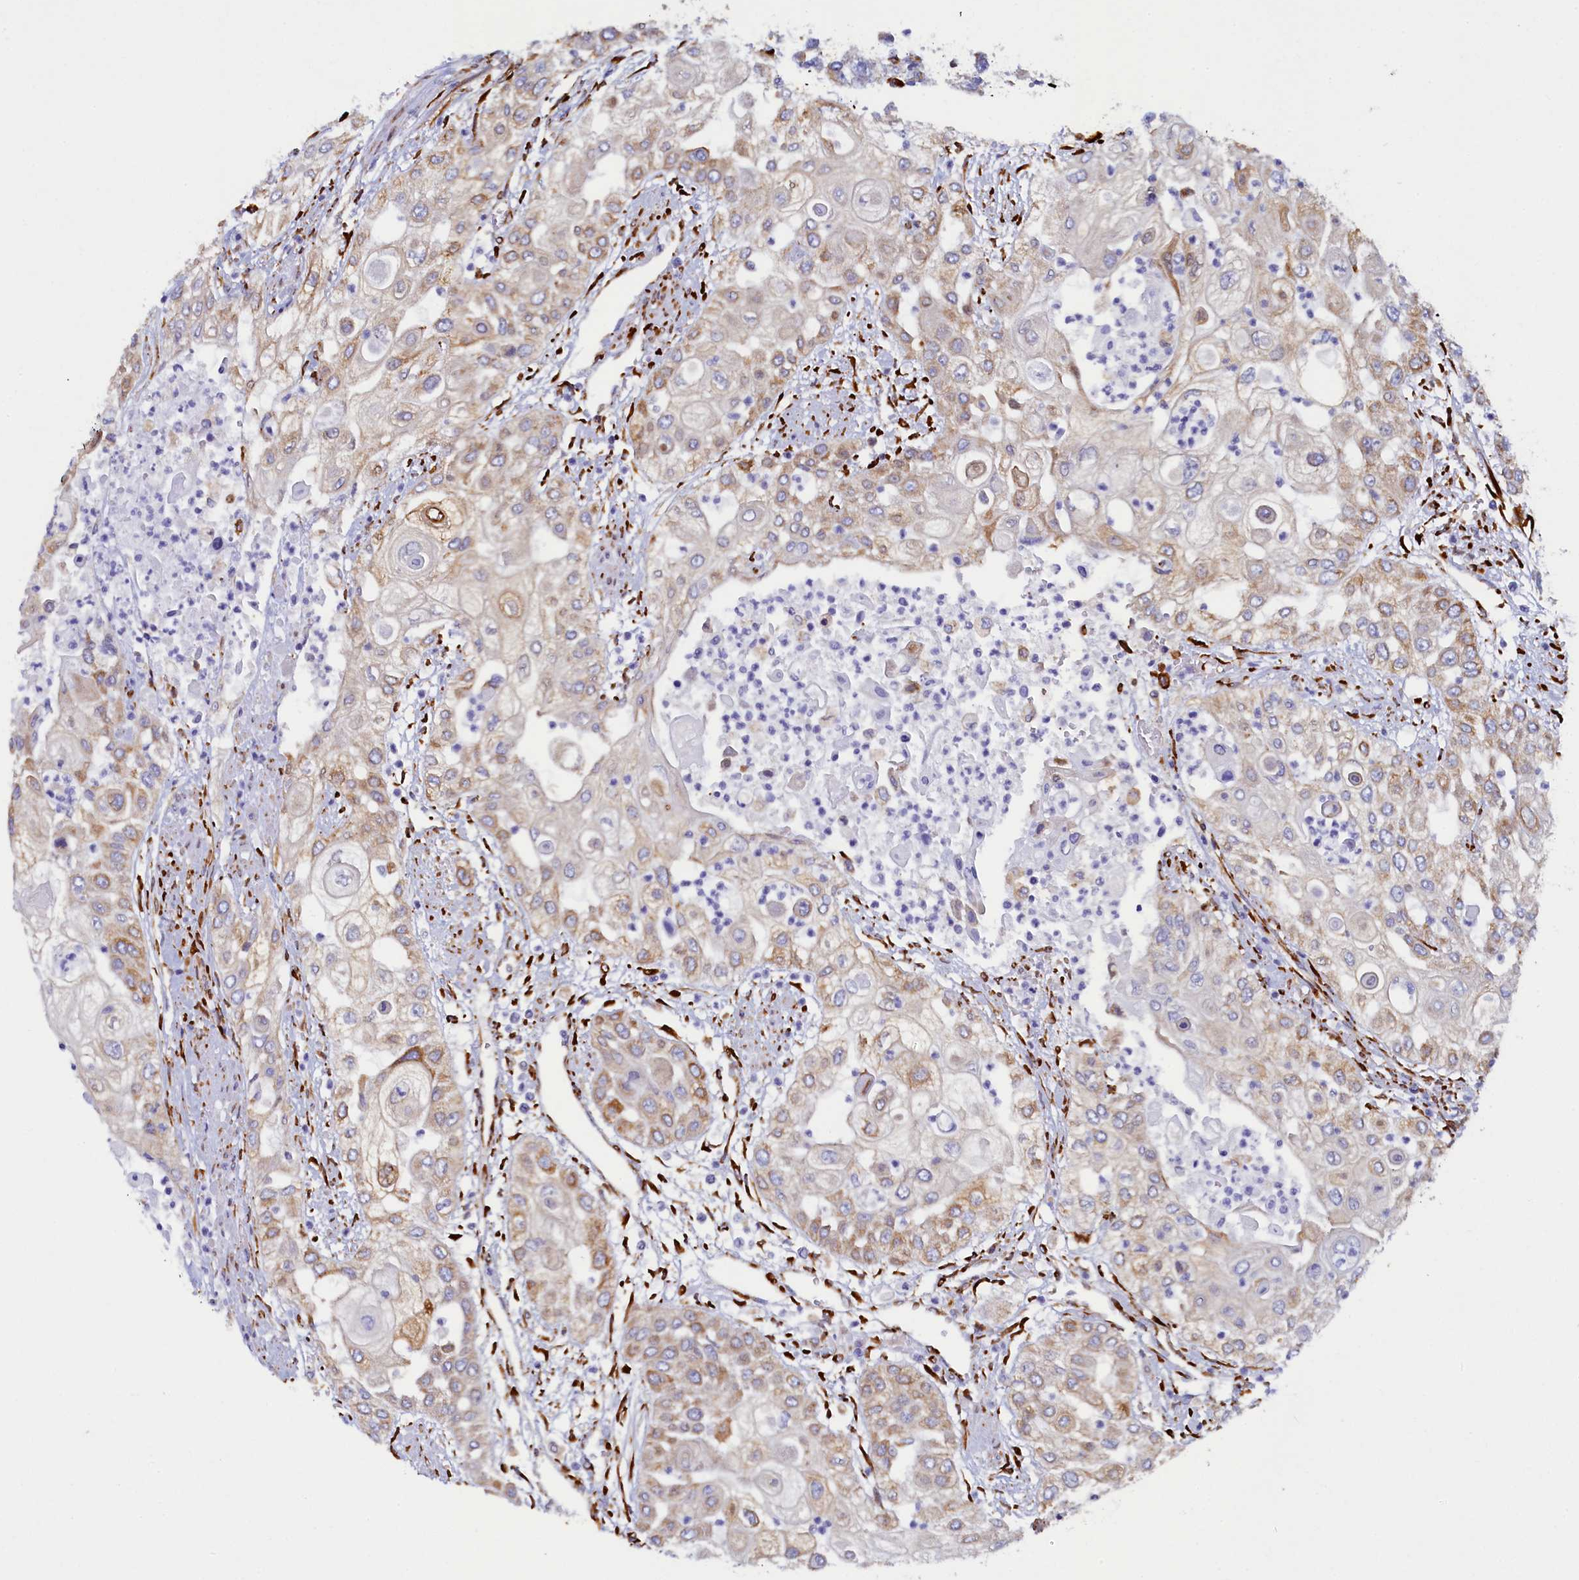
{"staining": {"intensity": "moderate", "quantity": ">75%", "location": "cytoplasmic/membranous"}, "tissue": "urothelial cancer", "cell_type": "Tumor cells", "image_type": "cancer", "snomed": [{"axis": "morphology", "description": "Urothelial carcinoma, High grade"}, {"axis": "topography", "description": "Urinary bladder"}], "caption": "The histopathology image demonstrates a brown stain indicating the presence of a protein in the cytoplasmic/membranous of tumor cells in high-grade urothelial carcinoma.", "gene": "TMEM18", "patient": {"sex": "female", "age": 79}}